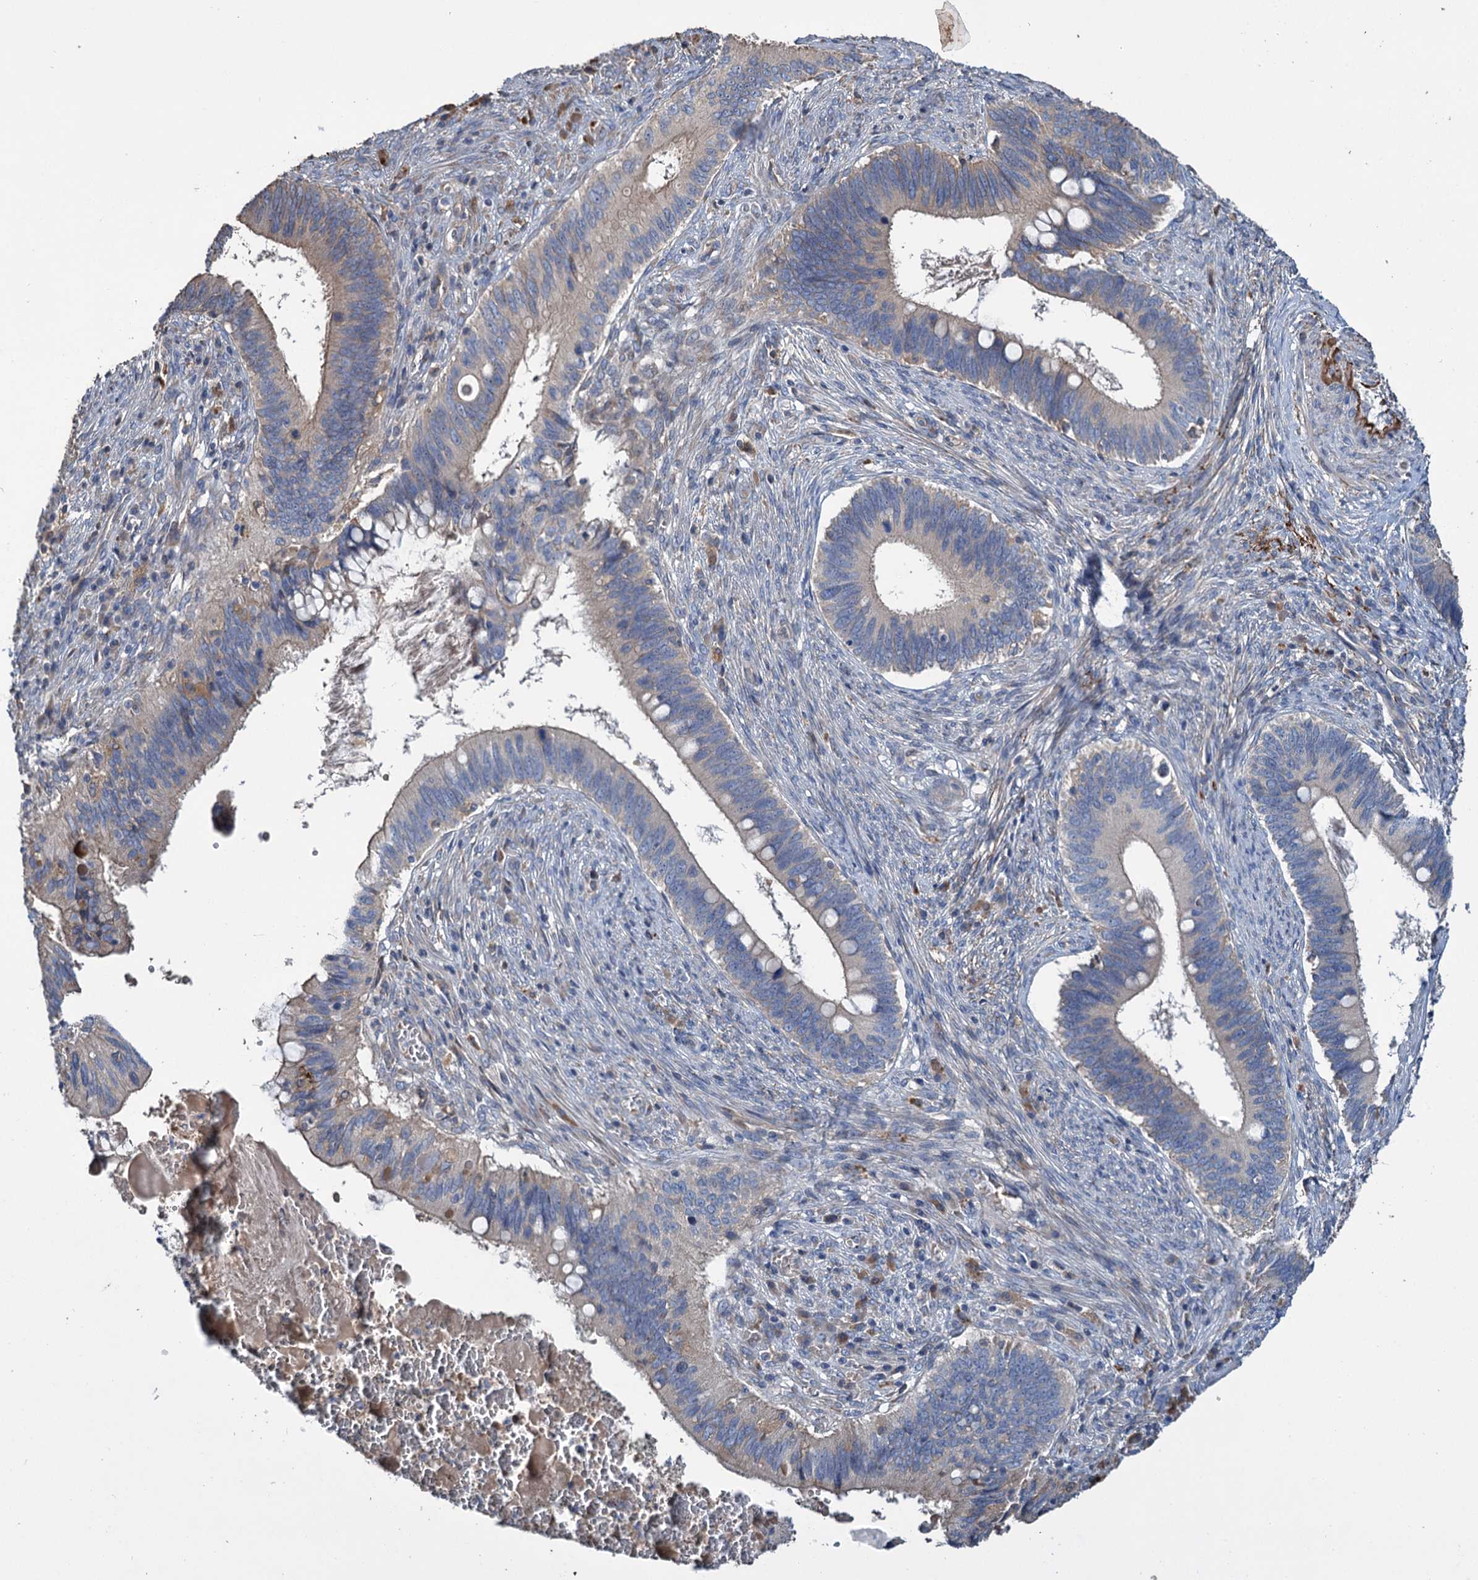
{"staining": {"intensity": "weak", "quantity": "<25%", "location": "cytoplasmic/membranous"}, "tissue": "cervical cancer", "cell_type": "Tumor cells", "image_type": "cancer", "snomed": [{"axis": "morphology", "description": "Adenocarcinoma, NOS"}, {"axis": "topography", "description": "Cervix"}], "caption": "IHC of human adenocarcinoma (cervical) shows no positivity in tumor cells.", "gene": "URAD", "patient": {"sex": "female", "age": 42}}